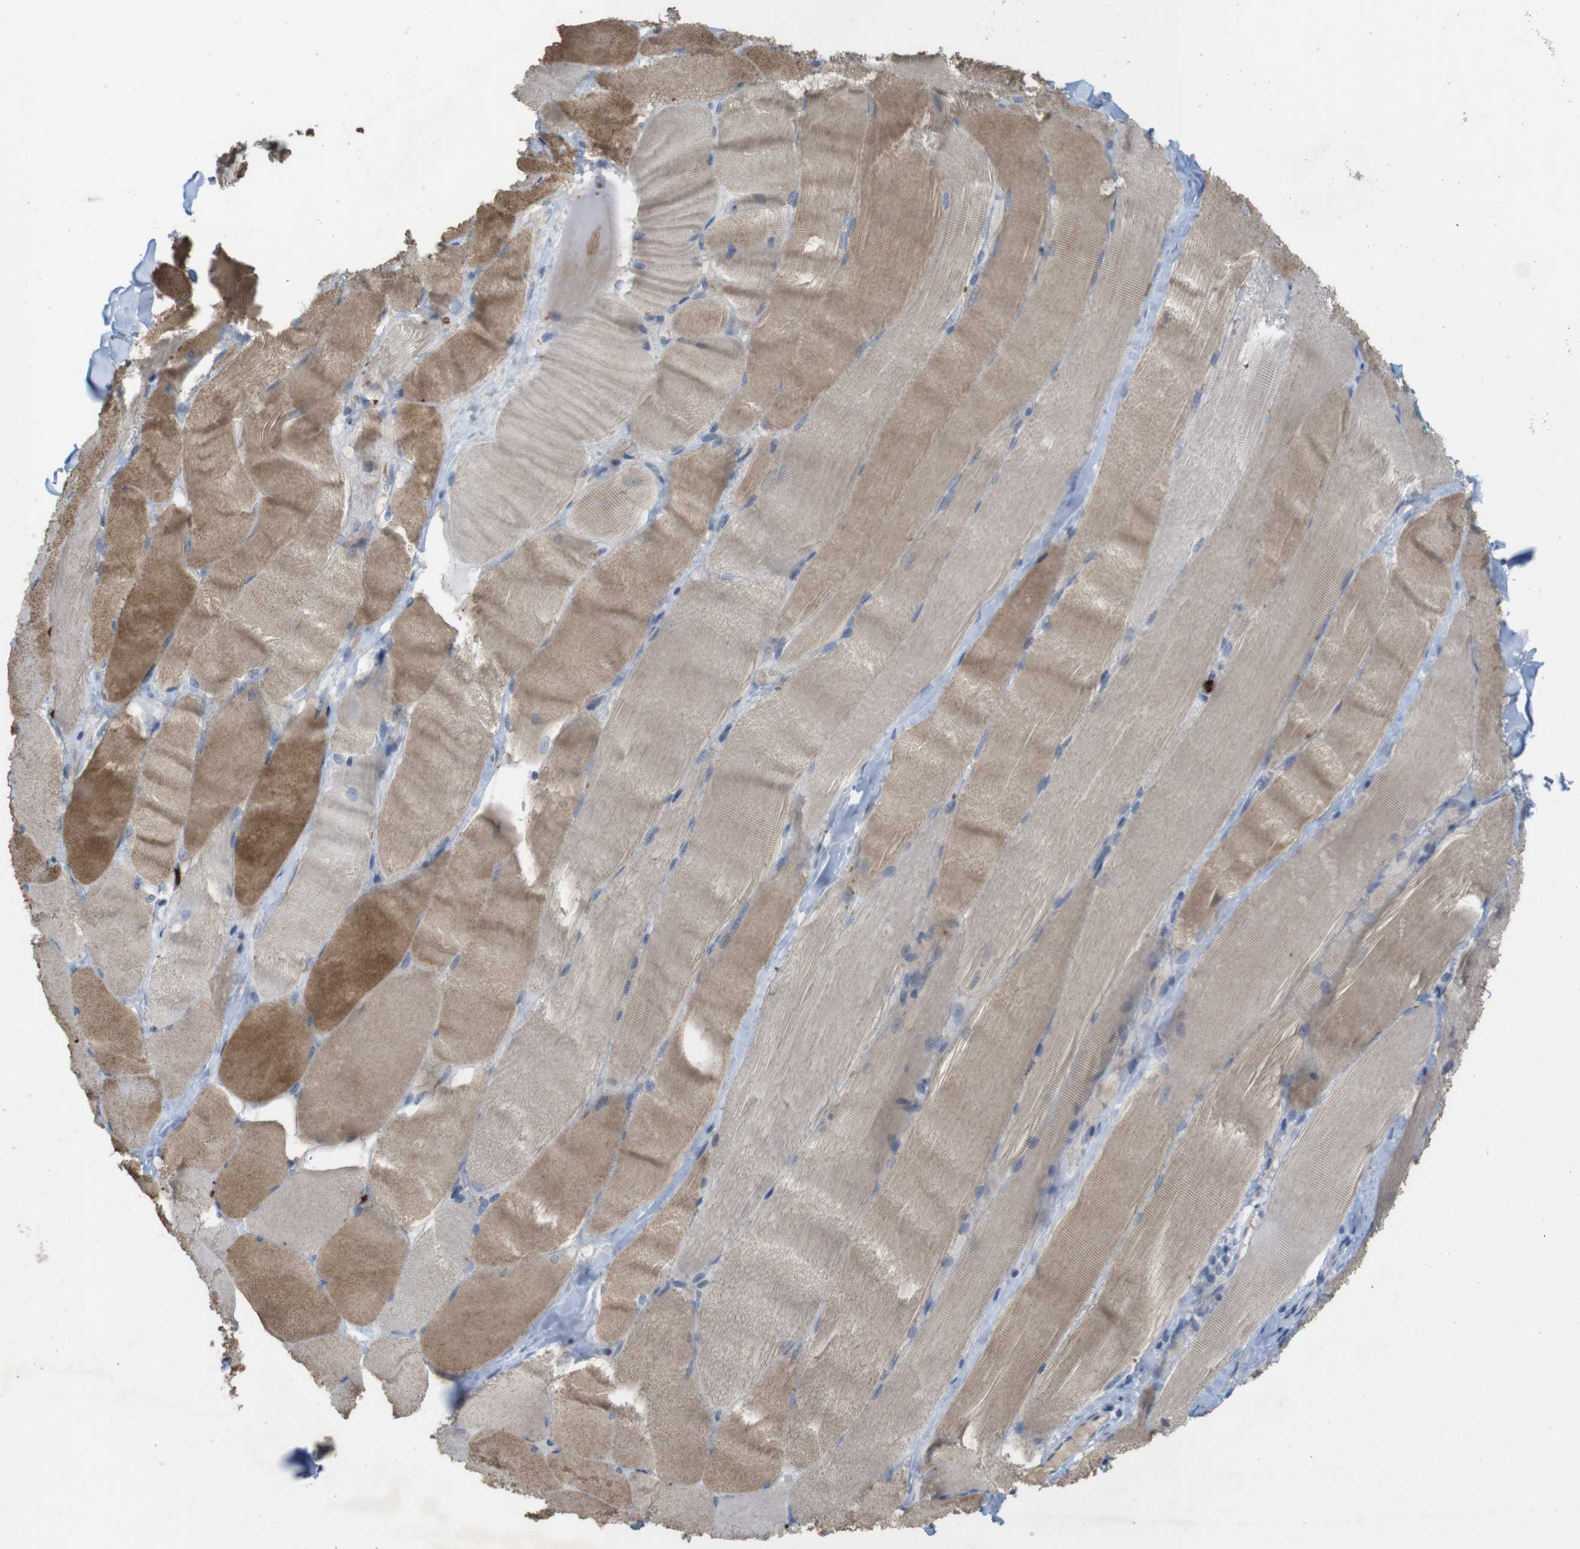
{"staining": {"intensity": "moderate", "quantity": ">75%", "location": "cytoplasmic/membranous"}, "tissue": "skeletal muscle", "cell_type": "Myocytes", "image_type": "normal", "snomed": [{"axis": "morphology", "description": "Normal tissue, NOS"}, {"axis": "morphology", "description": "Squamous cell carcinoma, NOS"}, {"axis": "topography", "description": "Skeletal muscle"}], "caption": "Approximately >75% of myocytes in benign human skeletal muscle demonstrate moderate cytoplasmic/membranous protein staining as visualized by brown immunohistochemical staining.", "gene": "TSPAN14", "patient": {"sex": "male", "age": 51}}